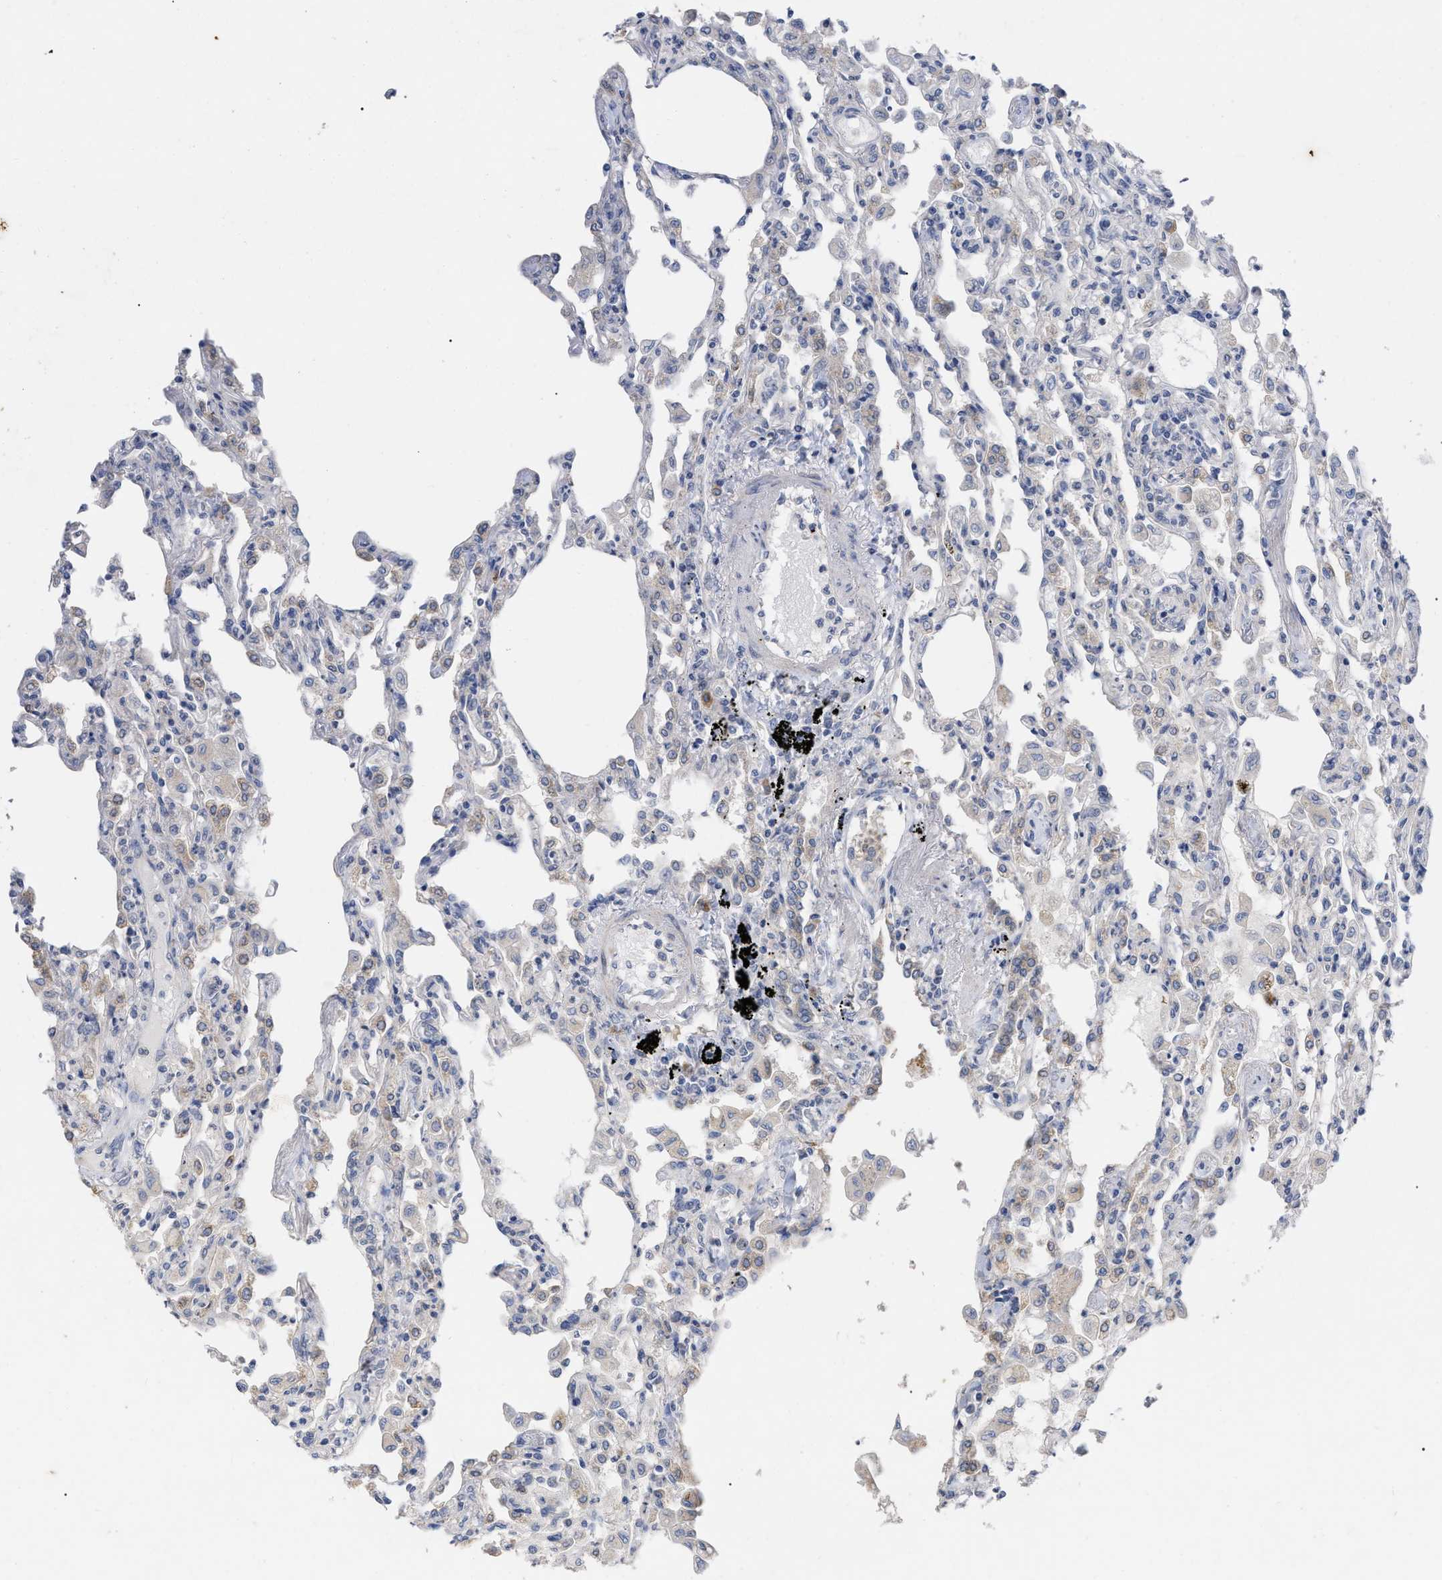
{"staining": {"intensity": "moderate", "quantity": "<25%", "location": "cytoplasmic/membranous"}, "tissue": "lung", "cell_type": "Alveolar cells", "image_type": "normal", "snomed": [{"axis": "morphology", "description": "Normal tissue, NOS"}, {"axis": "topography", "description": "Bronchus"}, {"axis": "topography", "description": "Lung"}], "caption": "Immunohistochemistry (IHC) photomicrograph of normal lung: lung stained using IHC exhibits low levels of moderate protein expression localized specifically in the cytoplasmic/membranous of alveolar cells, appearing as a cytoplasmic/membranous brown color.", "gene": "VIP", "patient": {"sex": "female", "age": 49}}